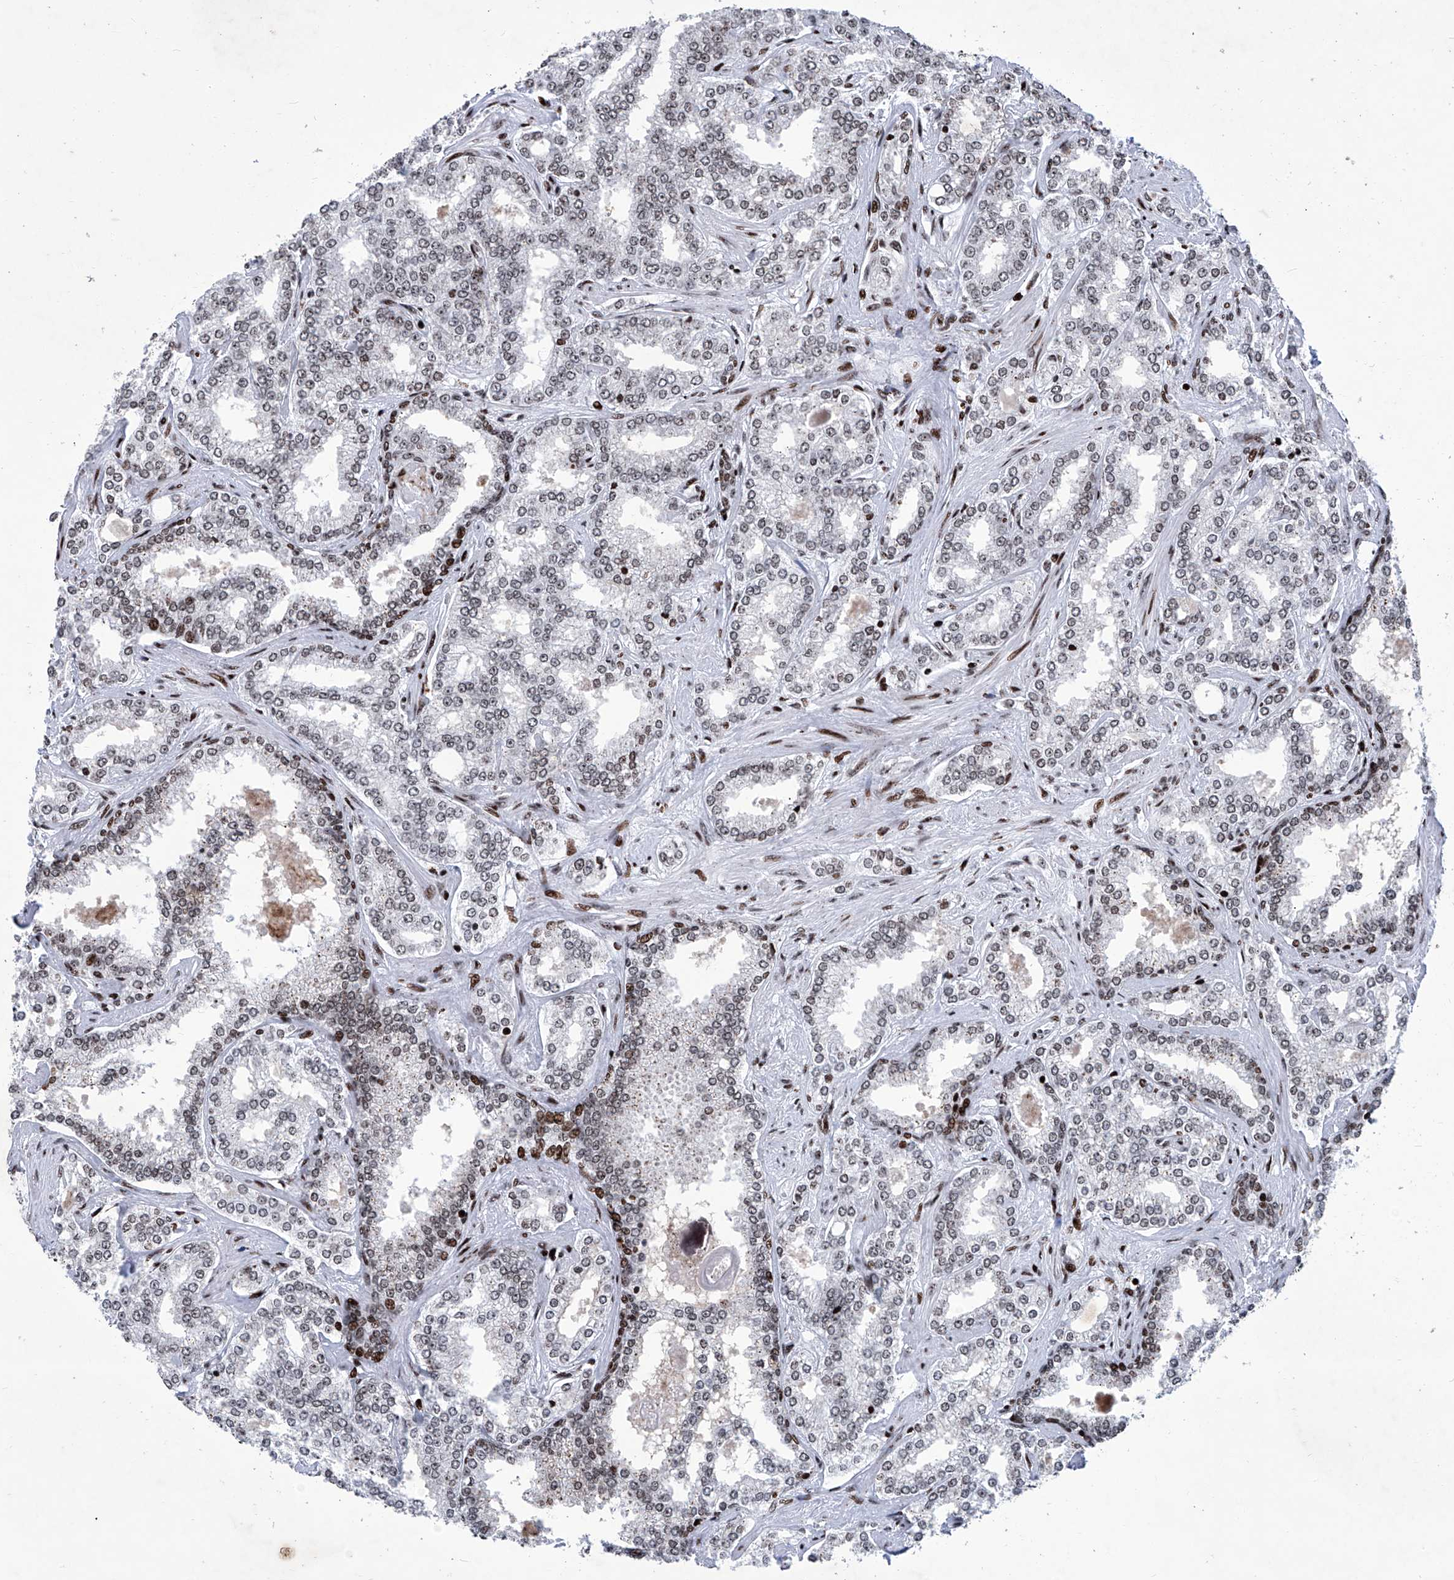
{"staining": {"intensity": "weak", "quantity": "25%-75%", "location": "nuclear"}, "tissue": "prostate cancer", "cell_type": "Tumor cells", "image_type": "cancer", "snomed": [{"axis": "morphology", "description": "Normal tissue, NOS"}, {"axis": "morphology", "description": "Adenocarcinoma, High grade"}, {"axis": "topography", "description": "Prostate"}], "caption": "Weak nuclear protein expression is present in about 25%-75% of tumor cells in prostate high-grade adenocarcinoma.", "gene": "HEY2", "patient": {"sex": "male", "age": 83}}